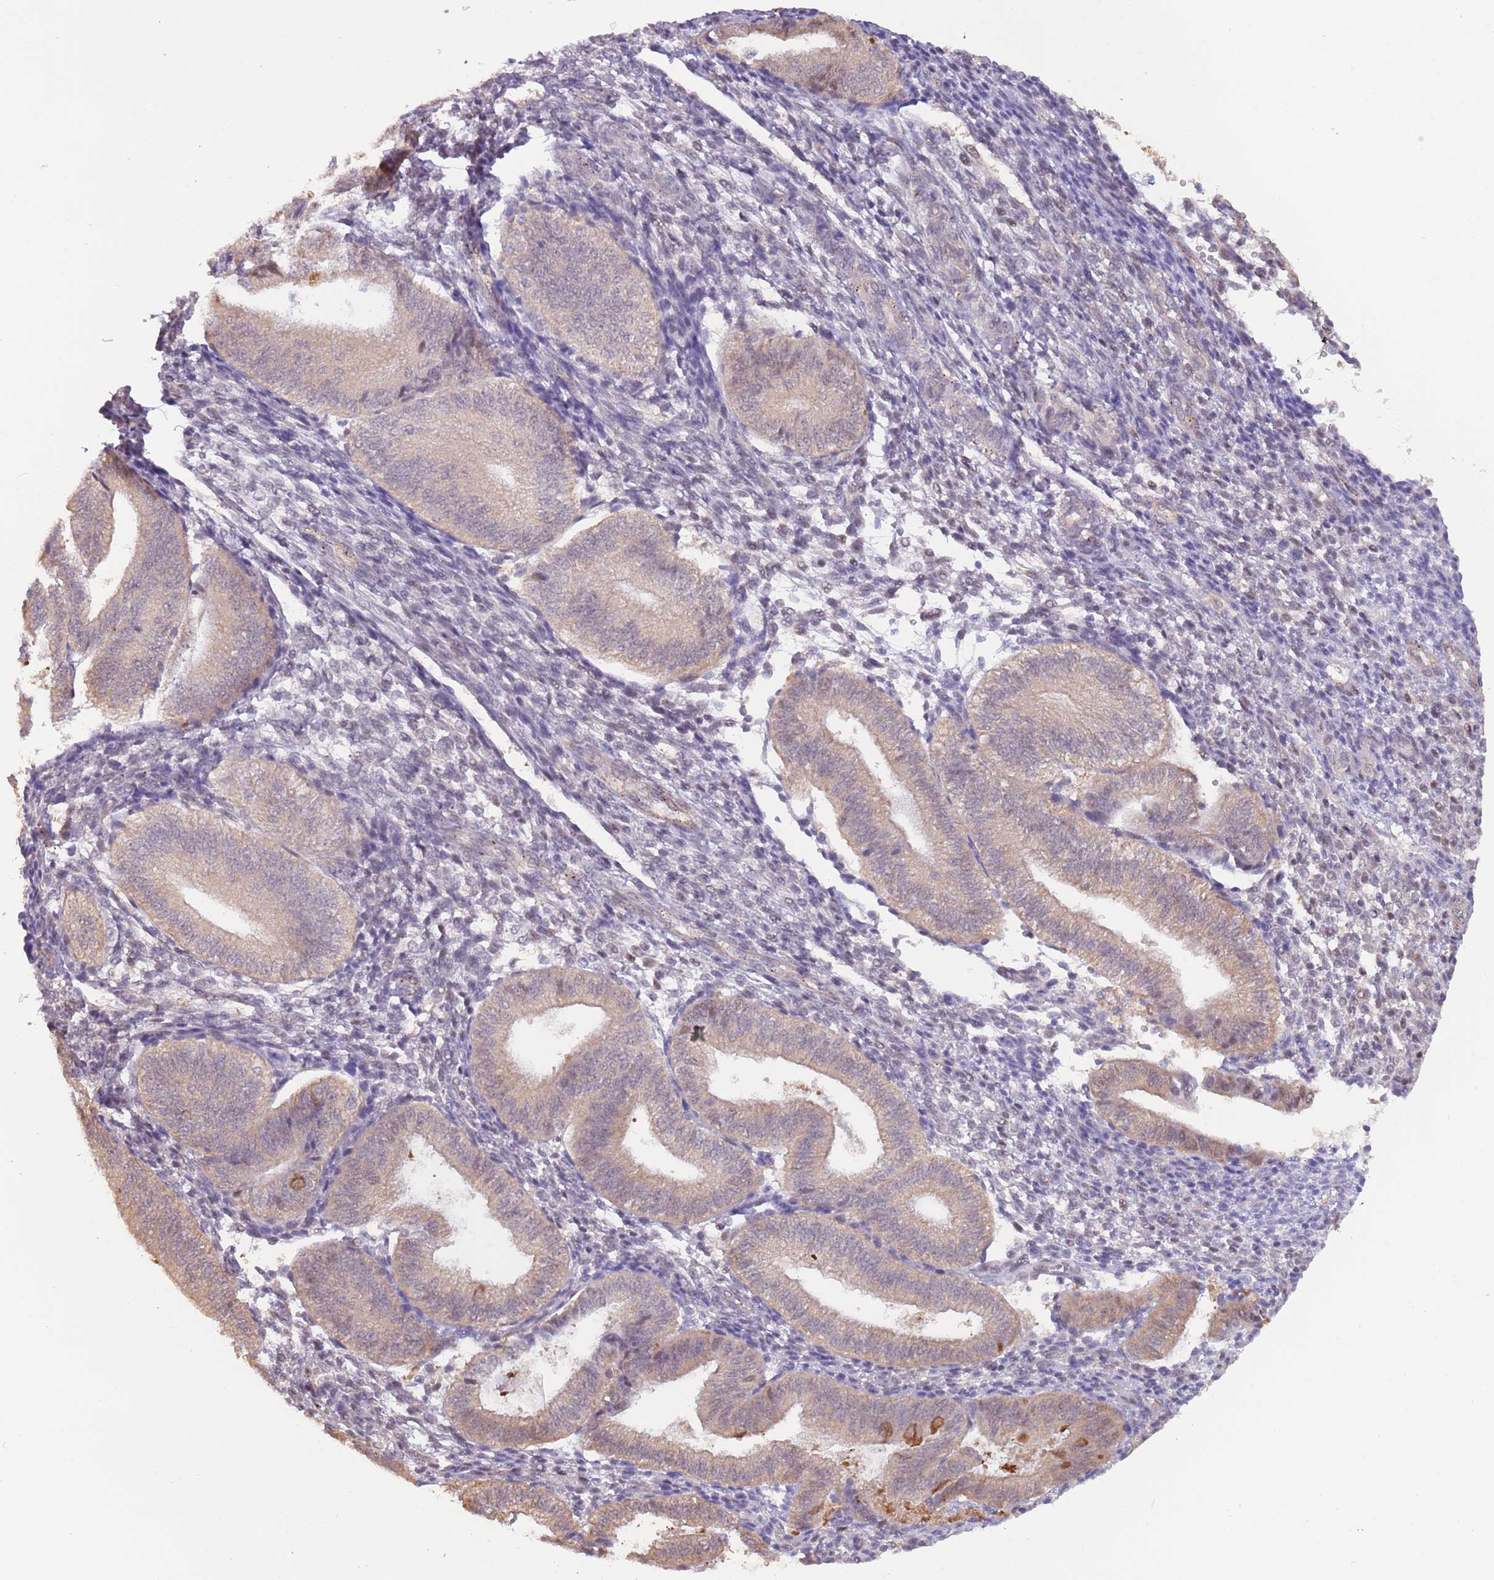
{"staining": {"intensity": "weak", "quantity": "<25%", "location": "nuclear"}, "tissue": "endometrium", "cell_type": "Cells in endometrial stroma", "image_type": "normal", "snomed": [{"axis": "morphology", "description": "Normal tissue, NOS"}, {"axis": "topography", "description": "Endometrium"}], "caption": "DAB (3,3'-diaminobenzidine) immunohistochemical staining of normal human endometrium exhibits no significant expression in cells in endometrial stroma. (Brightfield microscopy of DAB (3,3'-diaminobenzidine) immunohistochemistry (IHC) at high magnification).", "gene": "LDHD", "patient": {"sex": "female", "age": 34}}